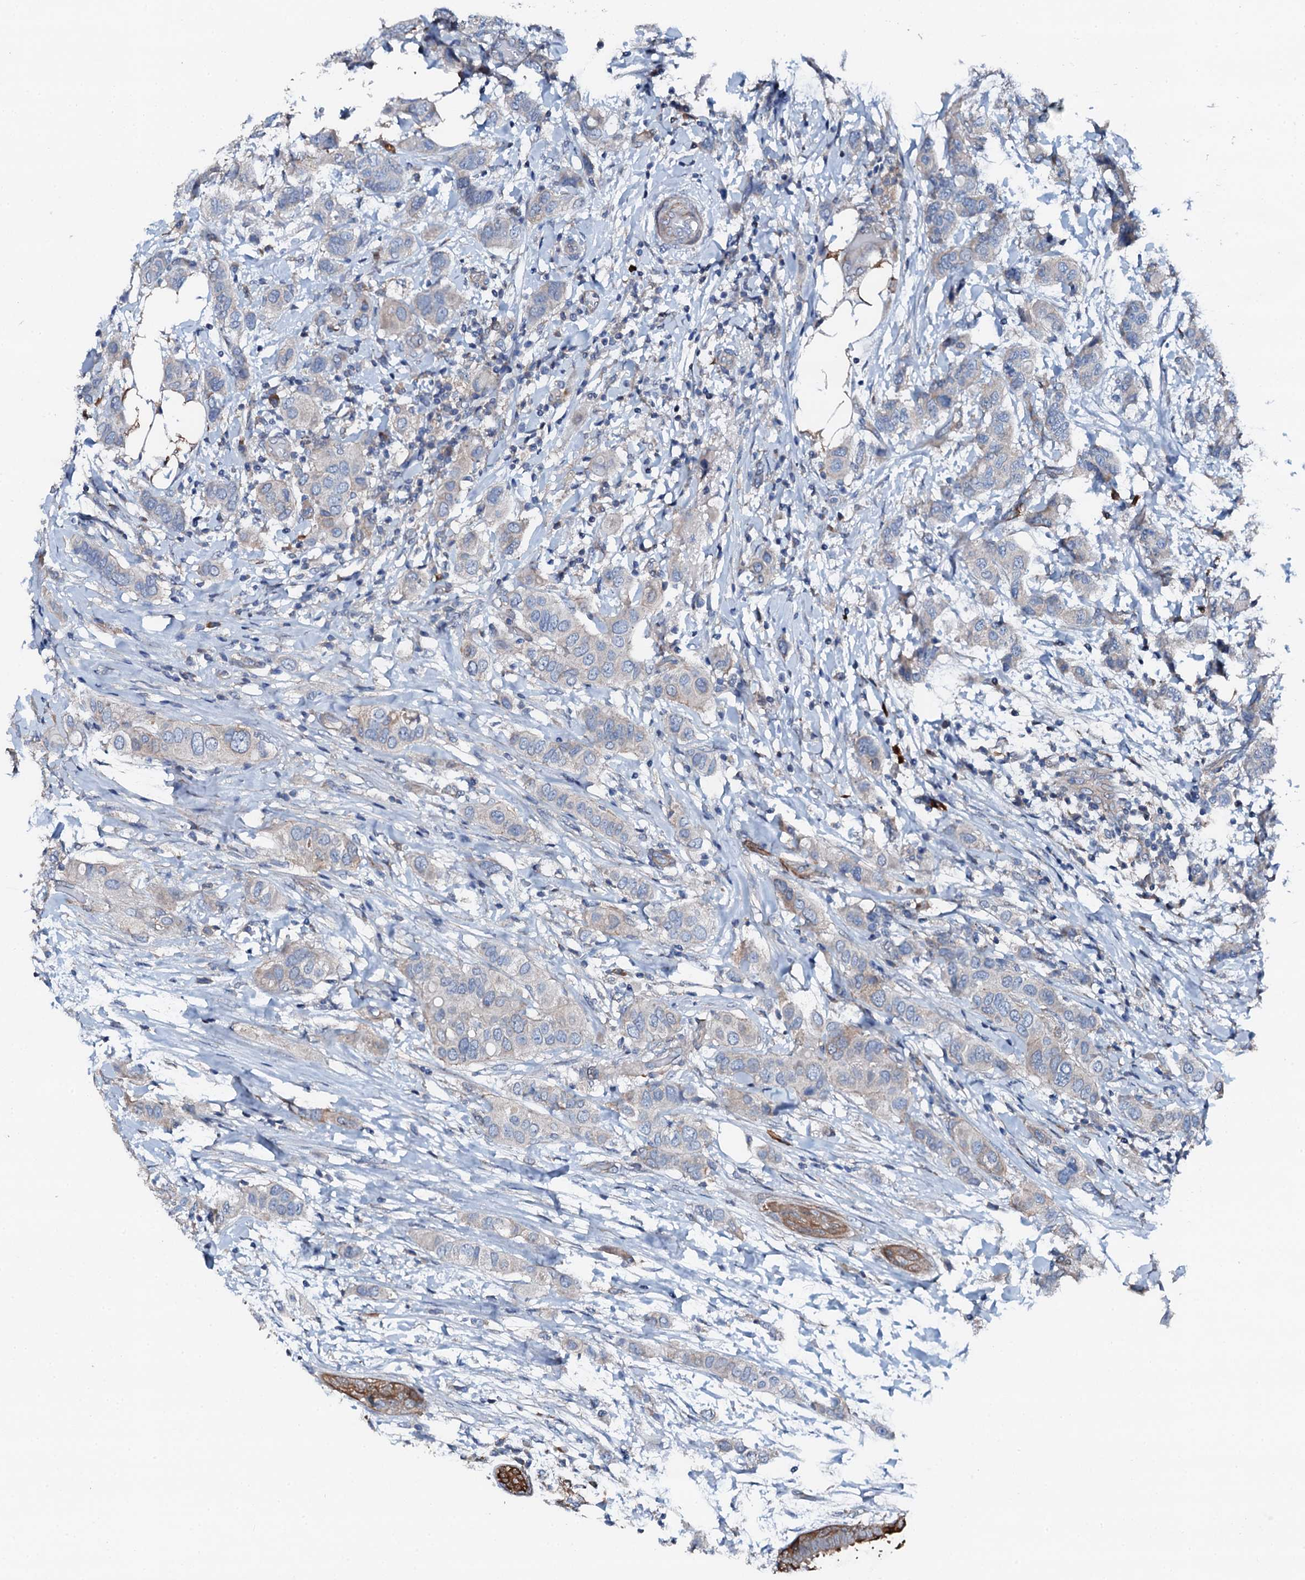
{"staining": {"intensity": "negative", "quantity": "none", "location": "none"}, "tissue": "breast cancer", "cell_type": "Tumor cells", "image_type": "cancer", "snomed": [{"axis": "morphology", "description": "Lobular carcinoma"}, {"axis": "topography", "description": "Breast"}], "caption": "This image is of lobular carcinoma (breast) stained with immunohistochemistry (IHC) to label a protein in brown with the nuclei are counter-stained blue. There is no expression in tumor cells. (DAB IHC with hematoxylin counter stain).", "gene": "GFOD2", "patient": {"sex": "female", "age": 51}}